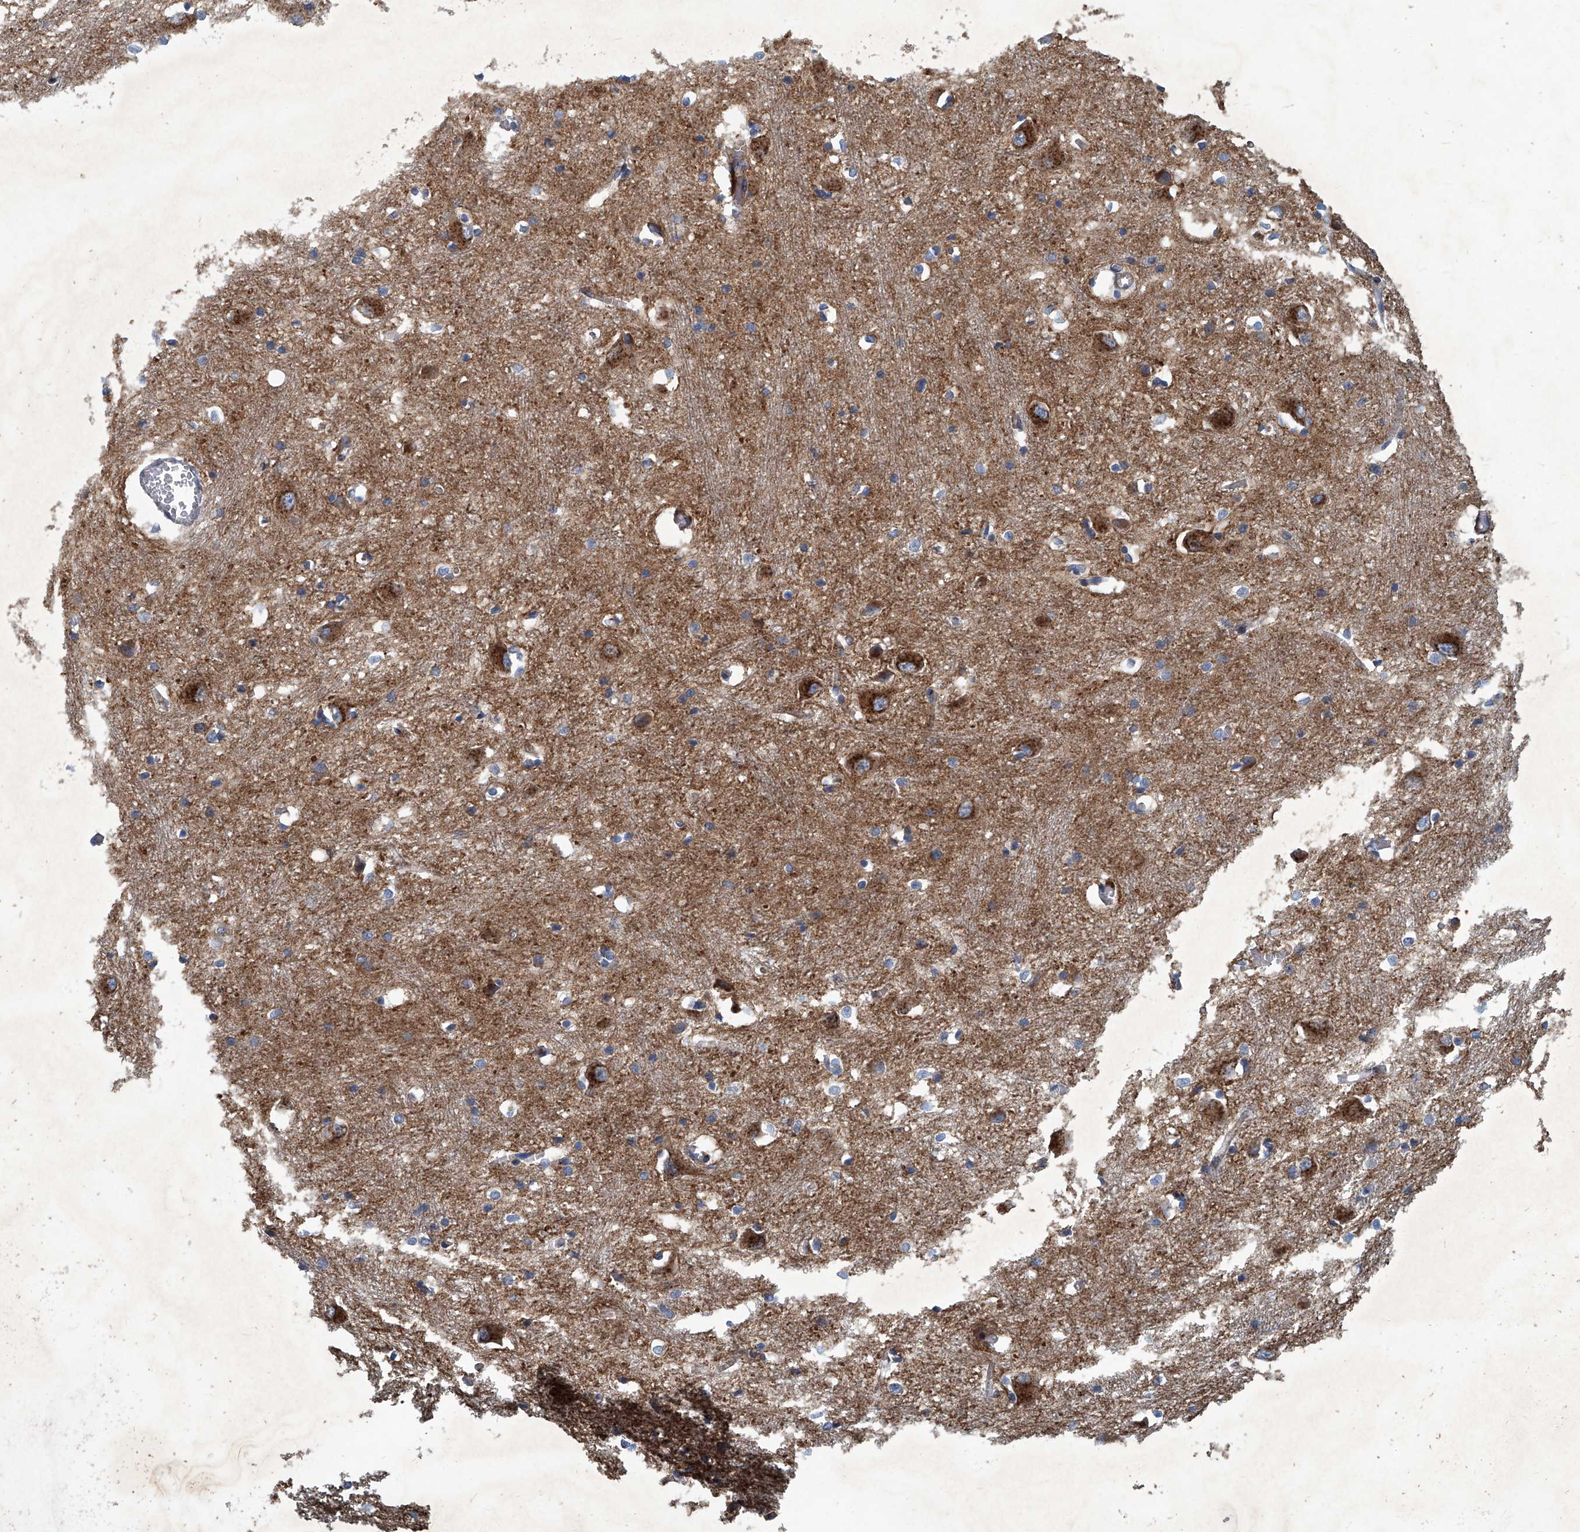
{"staining": {"intensity": "weak", "quantity": "<25%", "location": "cytoplasmic/membranous"}, "tissue": "caudate", "cell_type": "Glial cells", "image_type": "normal", "snomed": [{"axis": "morphology", "description": "Normal tissue, NOS"}, {"axis": "topography", "description": "Lateral ventricle wall"}], "caption": "An image of caudate stained for a protein shows no brown staining in glial cells. (DAB immunohistochemistry (IHC) with hematoxylin counter stain).", "gene": "PIGH", "patient": {"sex": "male", "age": 37}}